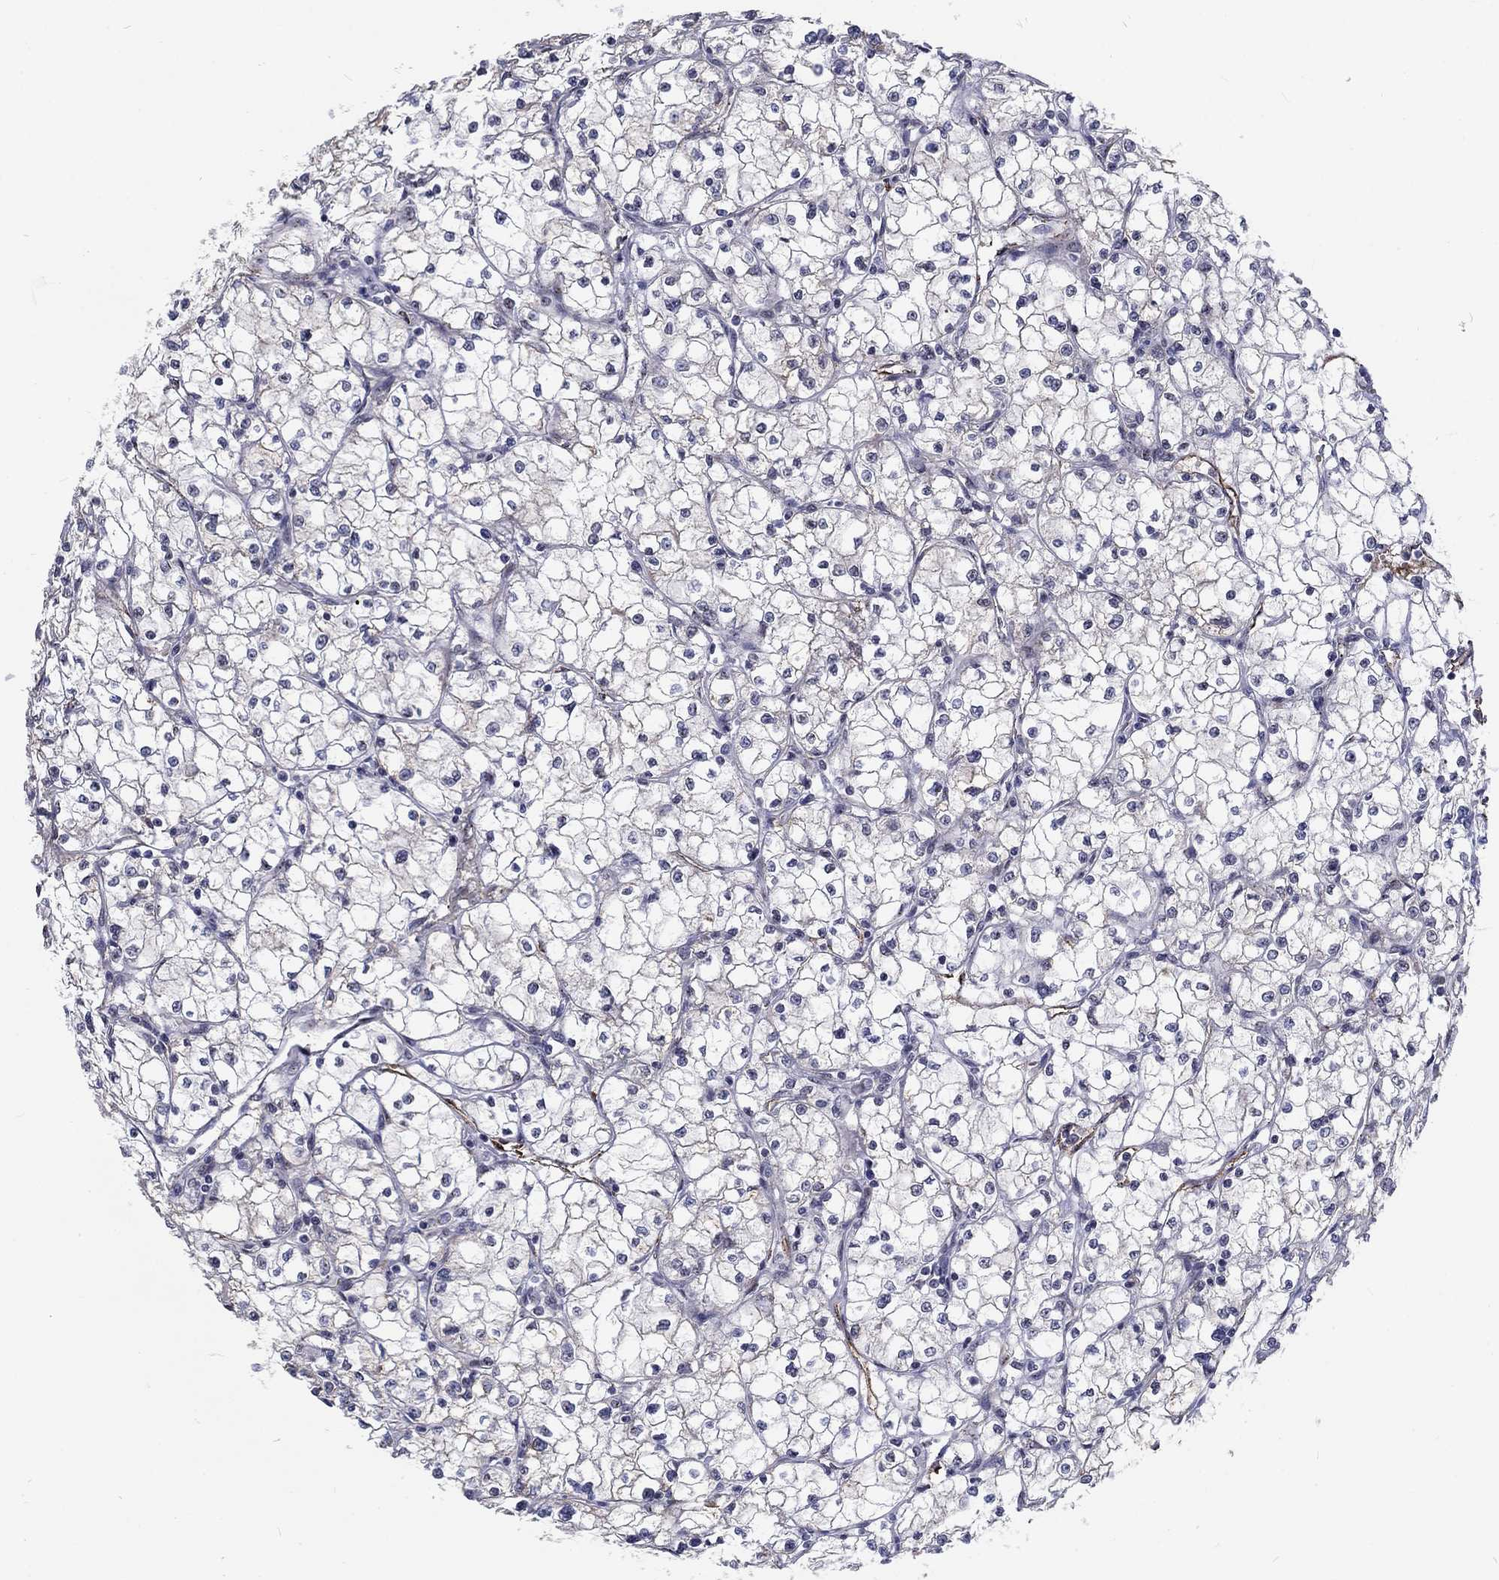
{"staining": {"intensity": "negative", "quantity": "none", "location": "none"}, "tissue": "renal cancer", "cell_type": "Tumor cells", "image_type": "cancer", "snomed": [{"axis": "morphology", "description": "Adenocarcinoma, NOS"}, {"axis": "topography", "description": "Kidney"}], "caption": "IHC image of neoplastic tissue: renal adenocarcinoma stained with DAB displays no significant protein staining in tumor cells.", "gene": "ZBED1", "patient": {"sex": "male", "age": 67}}